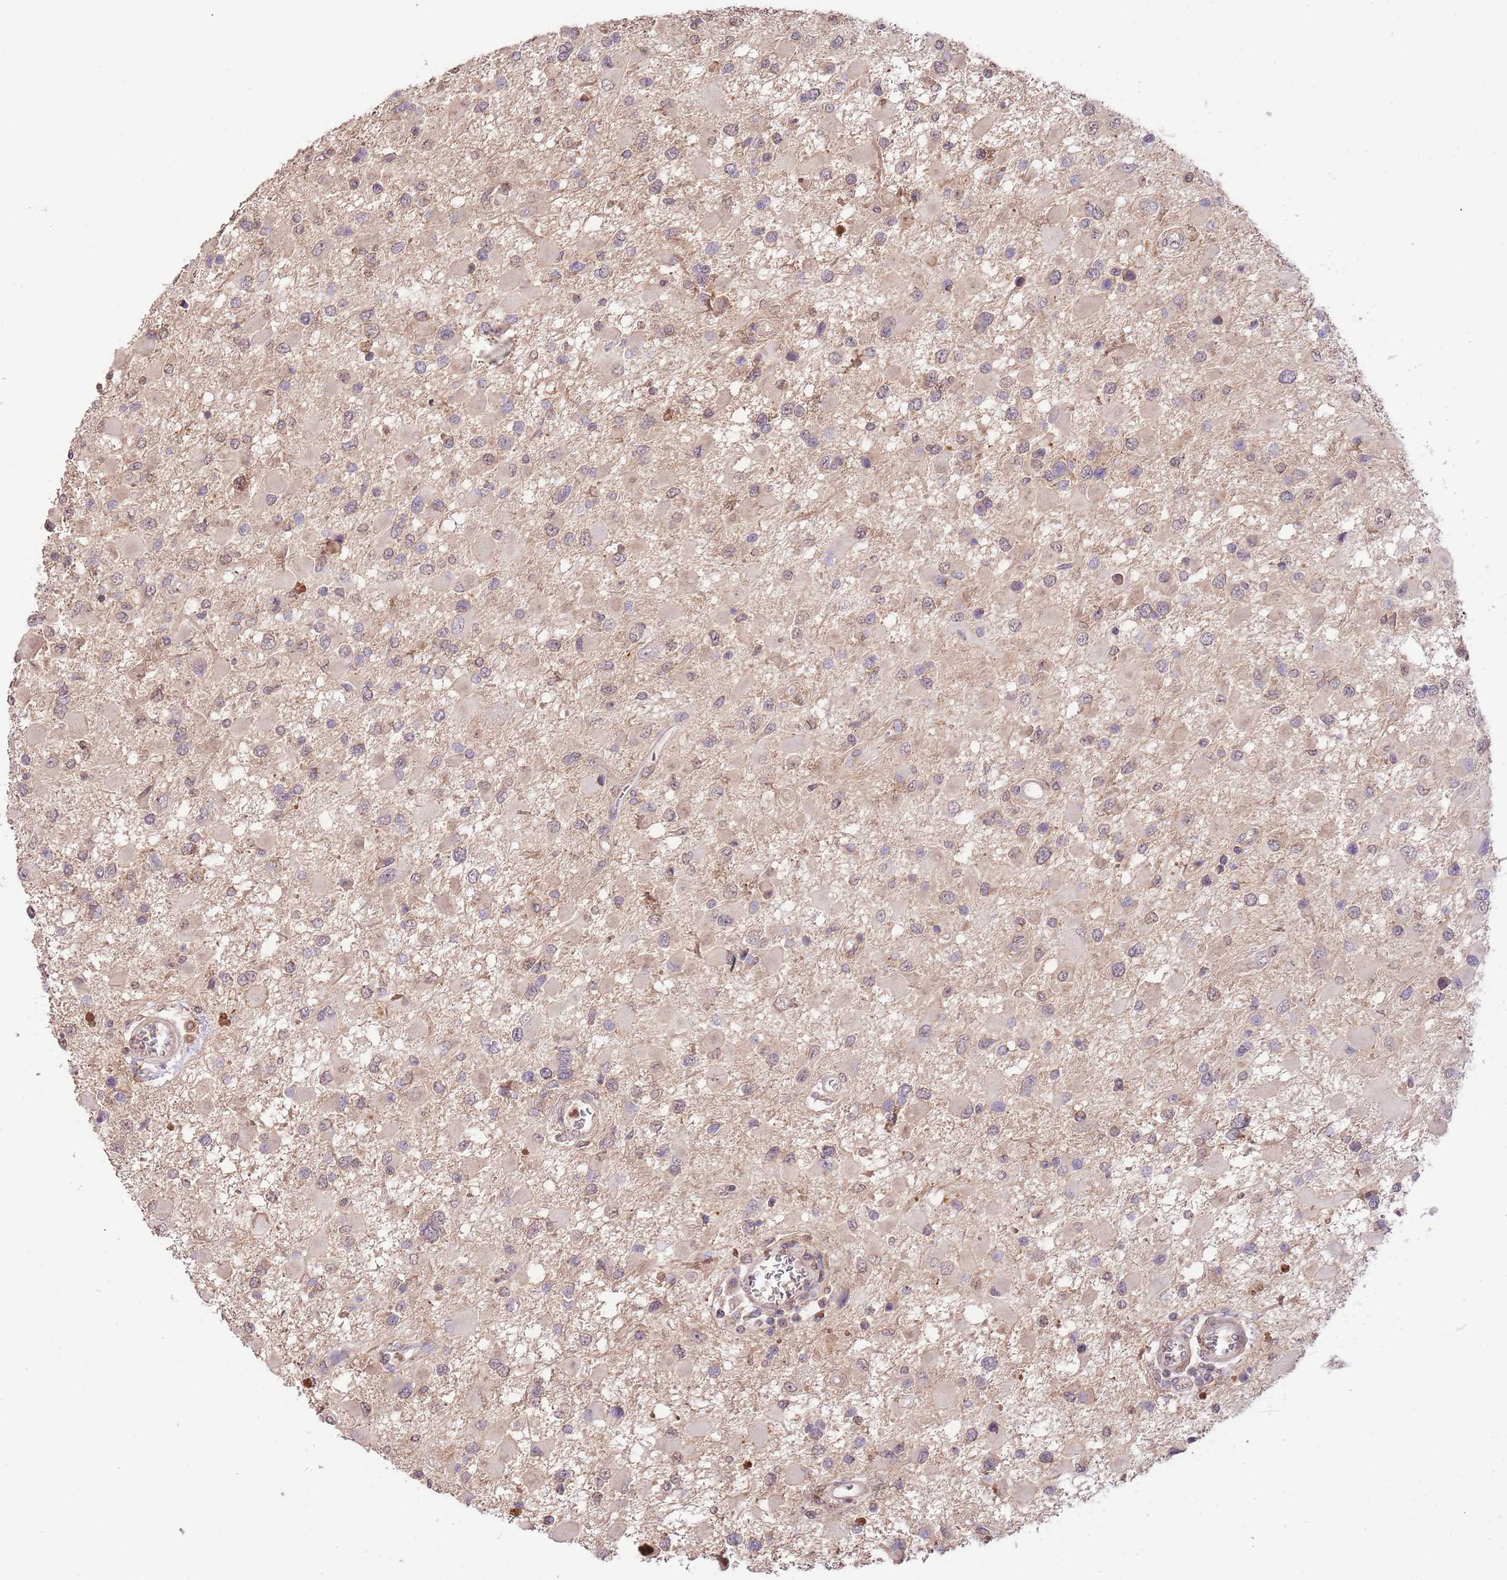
{"staining": {"intensity": "weak", "quantity": "<25%", "location": "nuclear"}, "tissue": "glioma", "cell_type": "Tumor cells", "image_type": "cancer", "snomed": [{"axis": "morphology", "description": "Glioma, malignant, High grade"}, {"axis": "topography", "description": "Brain"}], "caption": "Image shows no protein staining in tumor cells of glioma tissue.", "gene": "SLC16A4", "patient": {"sex": "male", "age": 53}}